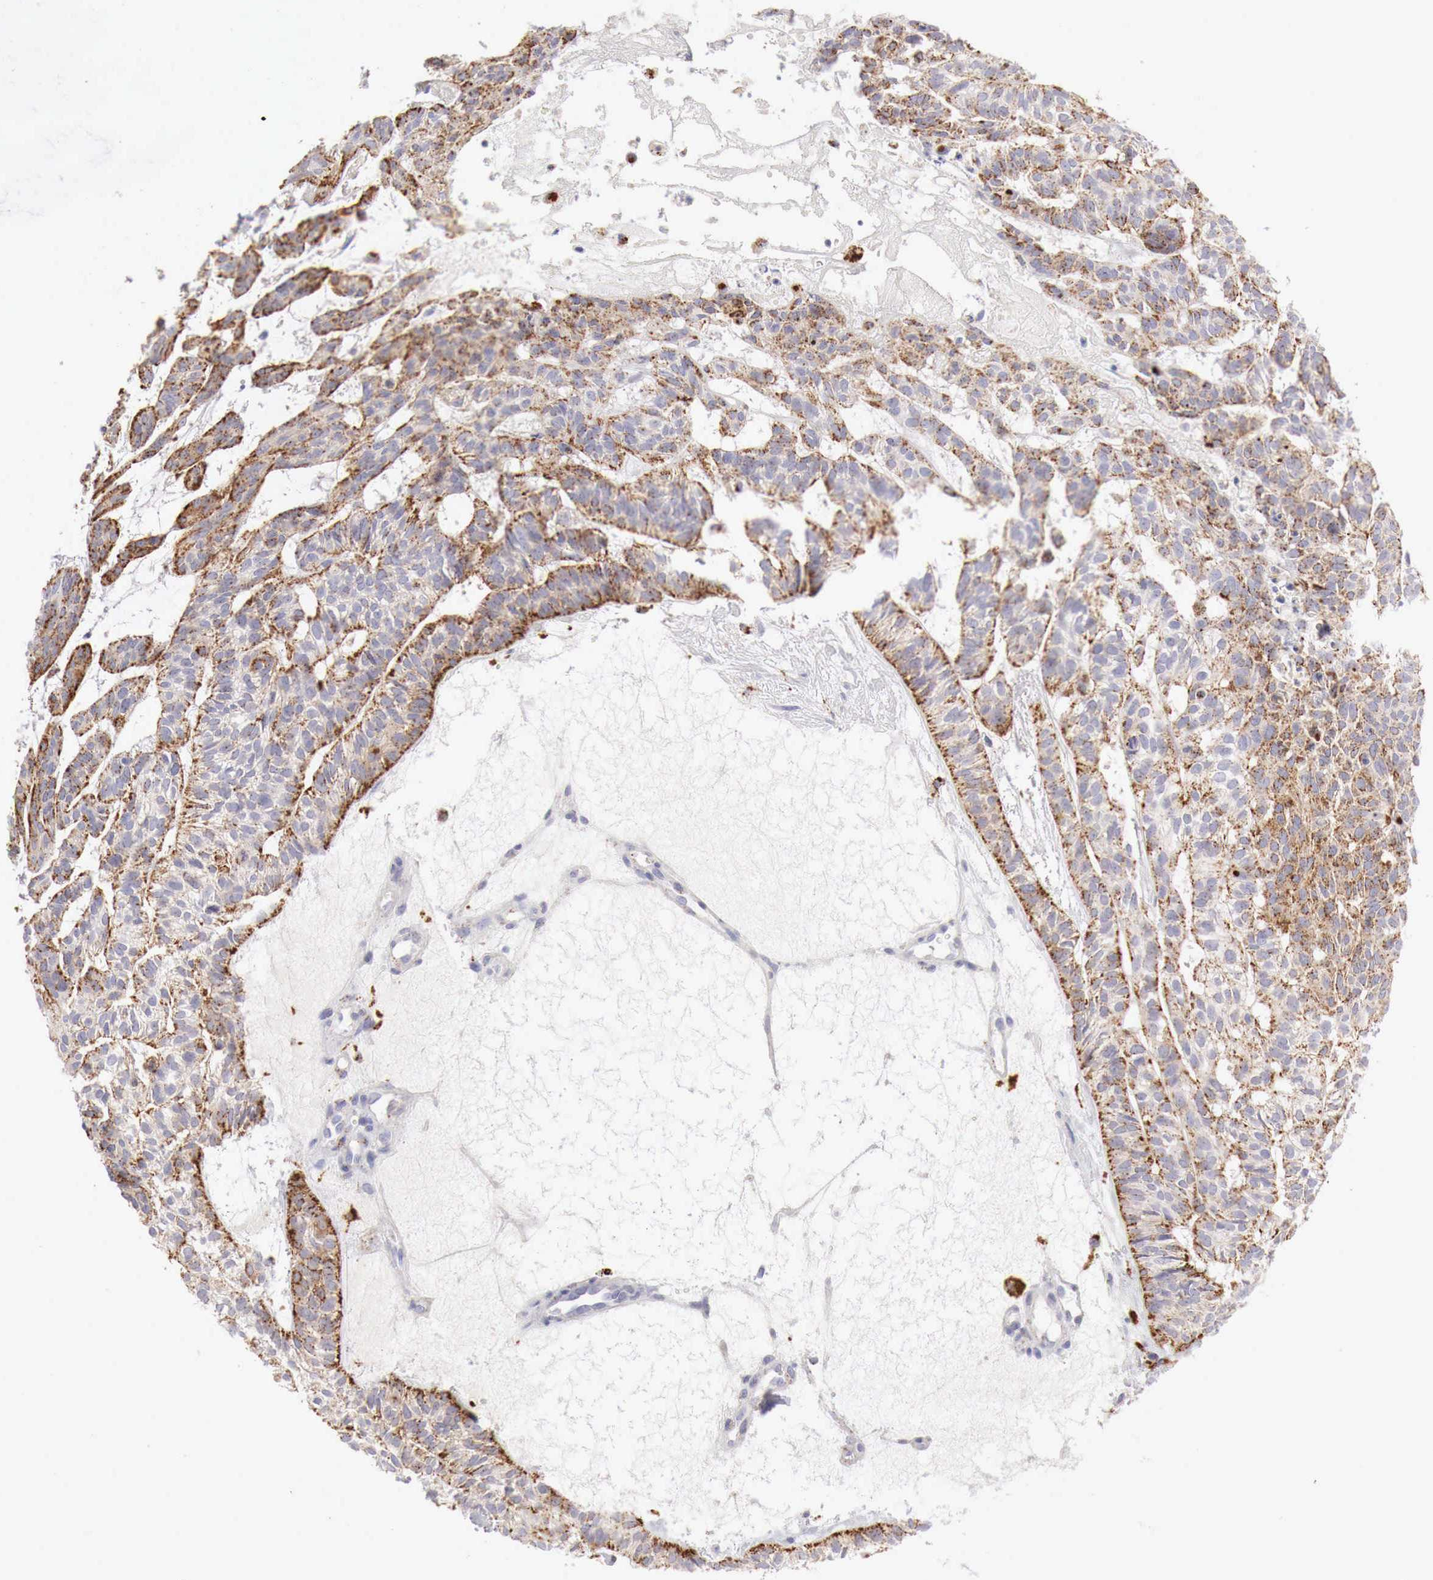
{"staining": {"intensity": "moderate", "quantity": "25%-75%", "location": "cytoplasmic/membranous"}, "tissue": "skin cancer", "cell_type": "Tumor cells", "image_type": "cancer", "snomed": [{"axis": "morphology", "description": "Basal cell carcinoma"}, {"axis": "topography", "description": "Skin"}], "caption": "Immunohistochemistry (IHC) micrograph of neoplastic tissue: human skin cancer (basal cell carcinoma) stained using immunohistochemistry (IHC) displays medium levels of moderate protein expression localized specifically in the cytoplasmic/membranous of tumor cells, appearing as a cytoplasmic/membranous brown color.", "gene": "GLA", "patient": {"sex": "male", "age": 75}}